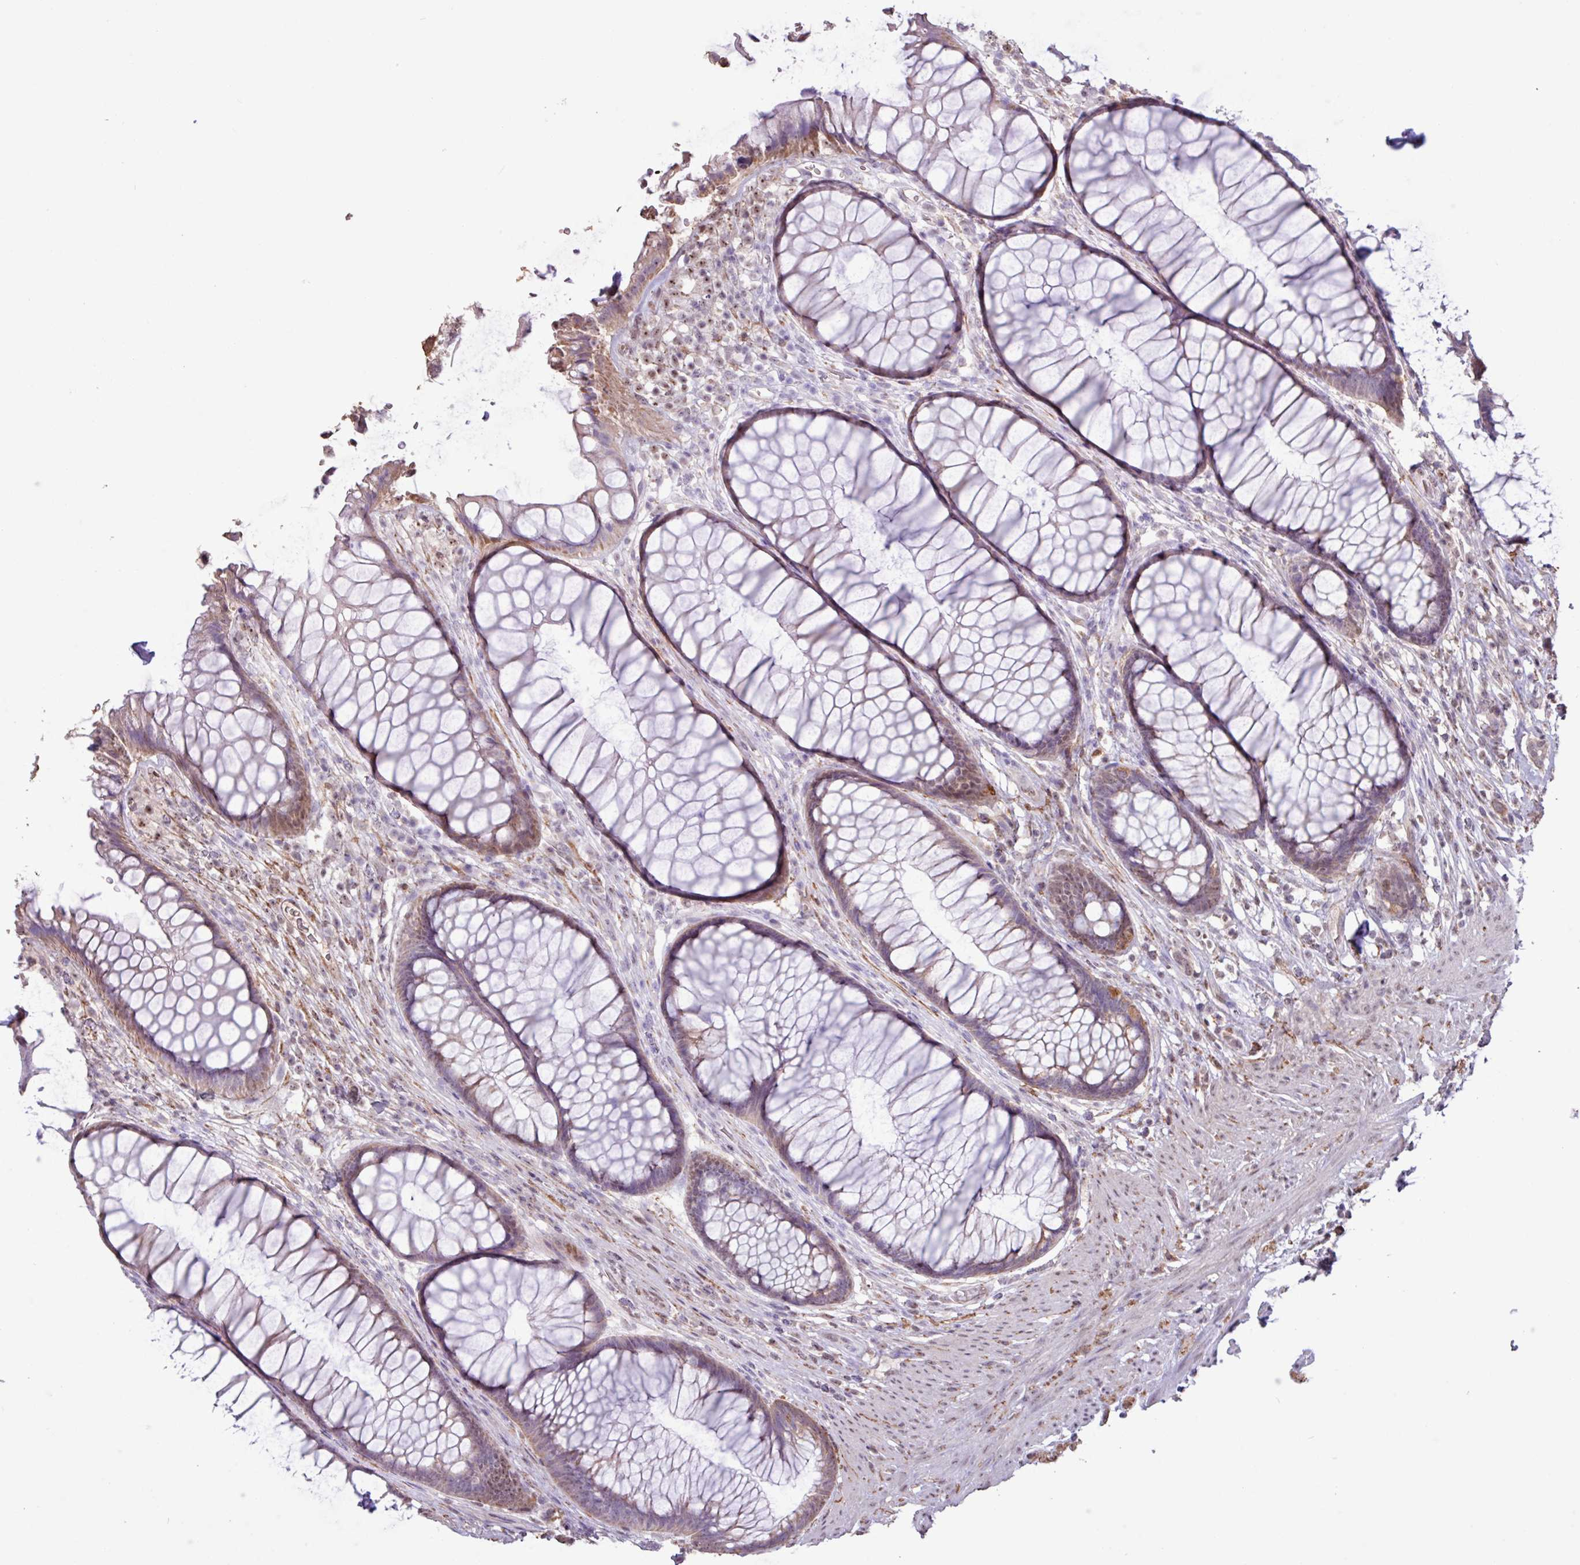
{"staining": {"intensity": "weak", "quantity": "25%-75%", "location": "cytoplasmic/membranous,nuclear"}, "tissue": "rectum", "cell_type": "Glandular cells", "image_type": "normal", "snomed": [{"axis": "morphology", "description": "Normal tissue, NOS"}, {"axis": "topography", "description": "Smooth muscle"}, {"axis": "topography", "description": "Rectum"}], "caption": "Human rectum stained with a protein marker shows weak staining in glandular cells.", "gene": "L3MBTL3", "patient": {"sex": "male", "age": 53}}